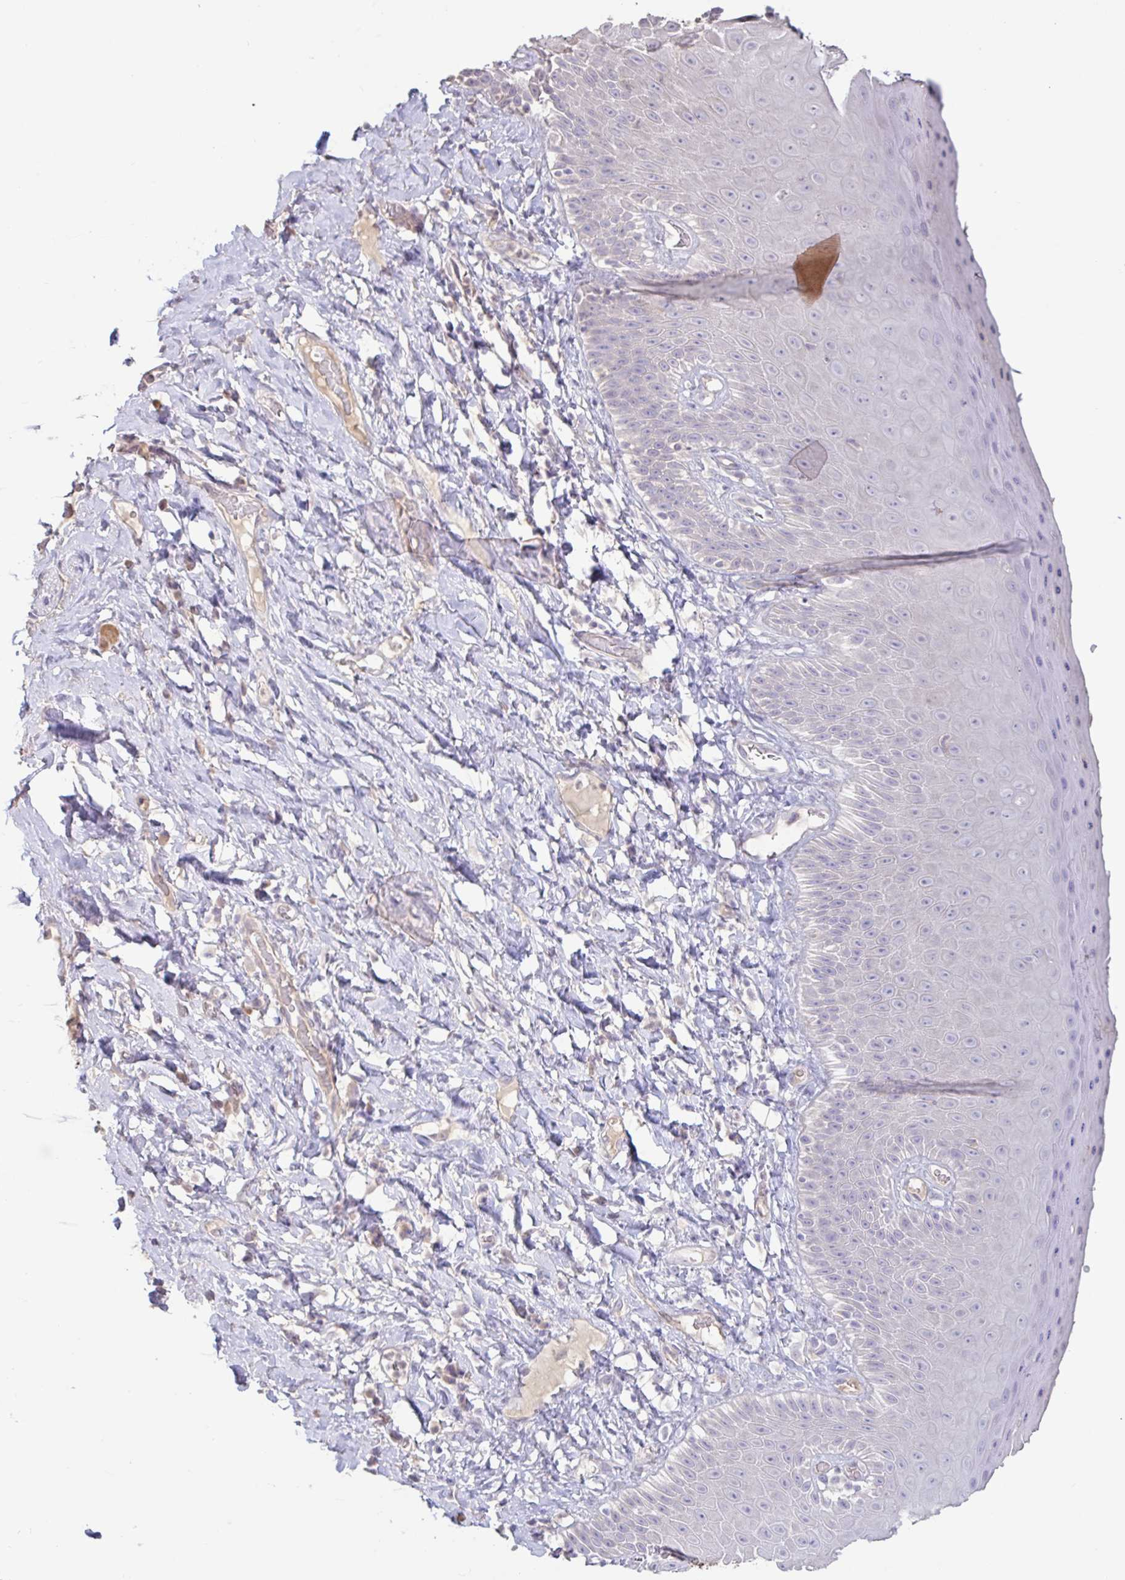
{"staining": {"intensity": "negative", "quantity": "none", "location": "none"}, "tissue": "skin", "cell_type": "Epidermal cells", "image_type": "normal", "snomed": [{"axis": "morphology", "description": "Normal tissue, NOS"}, {"axis": "topography", "description": "Anal"}], "caption": "IHC photomicrograph of benign skin: human skin stained with DAB (3,3'-diaminobenzidine) demonstrates no significant protein expression in epidermal cells.", "gene": "PYGM", "patient": {"sex": "male", "age": 78}}